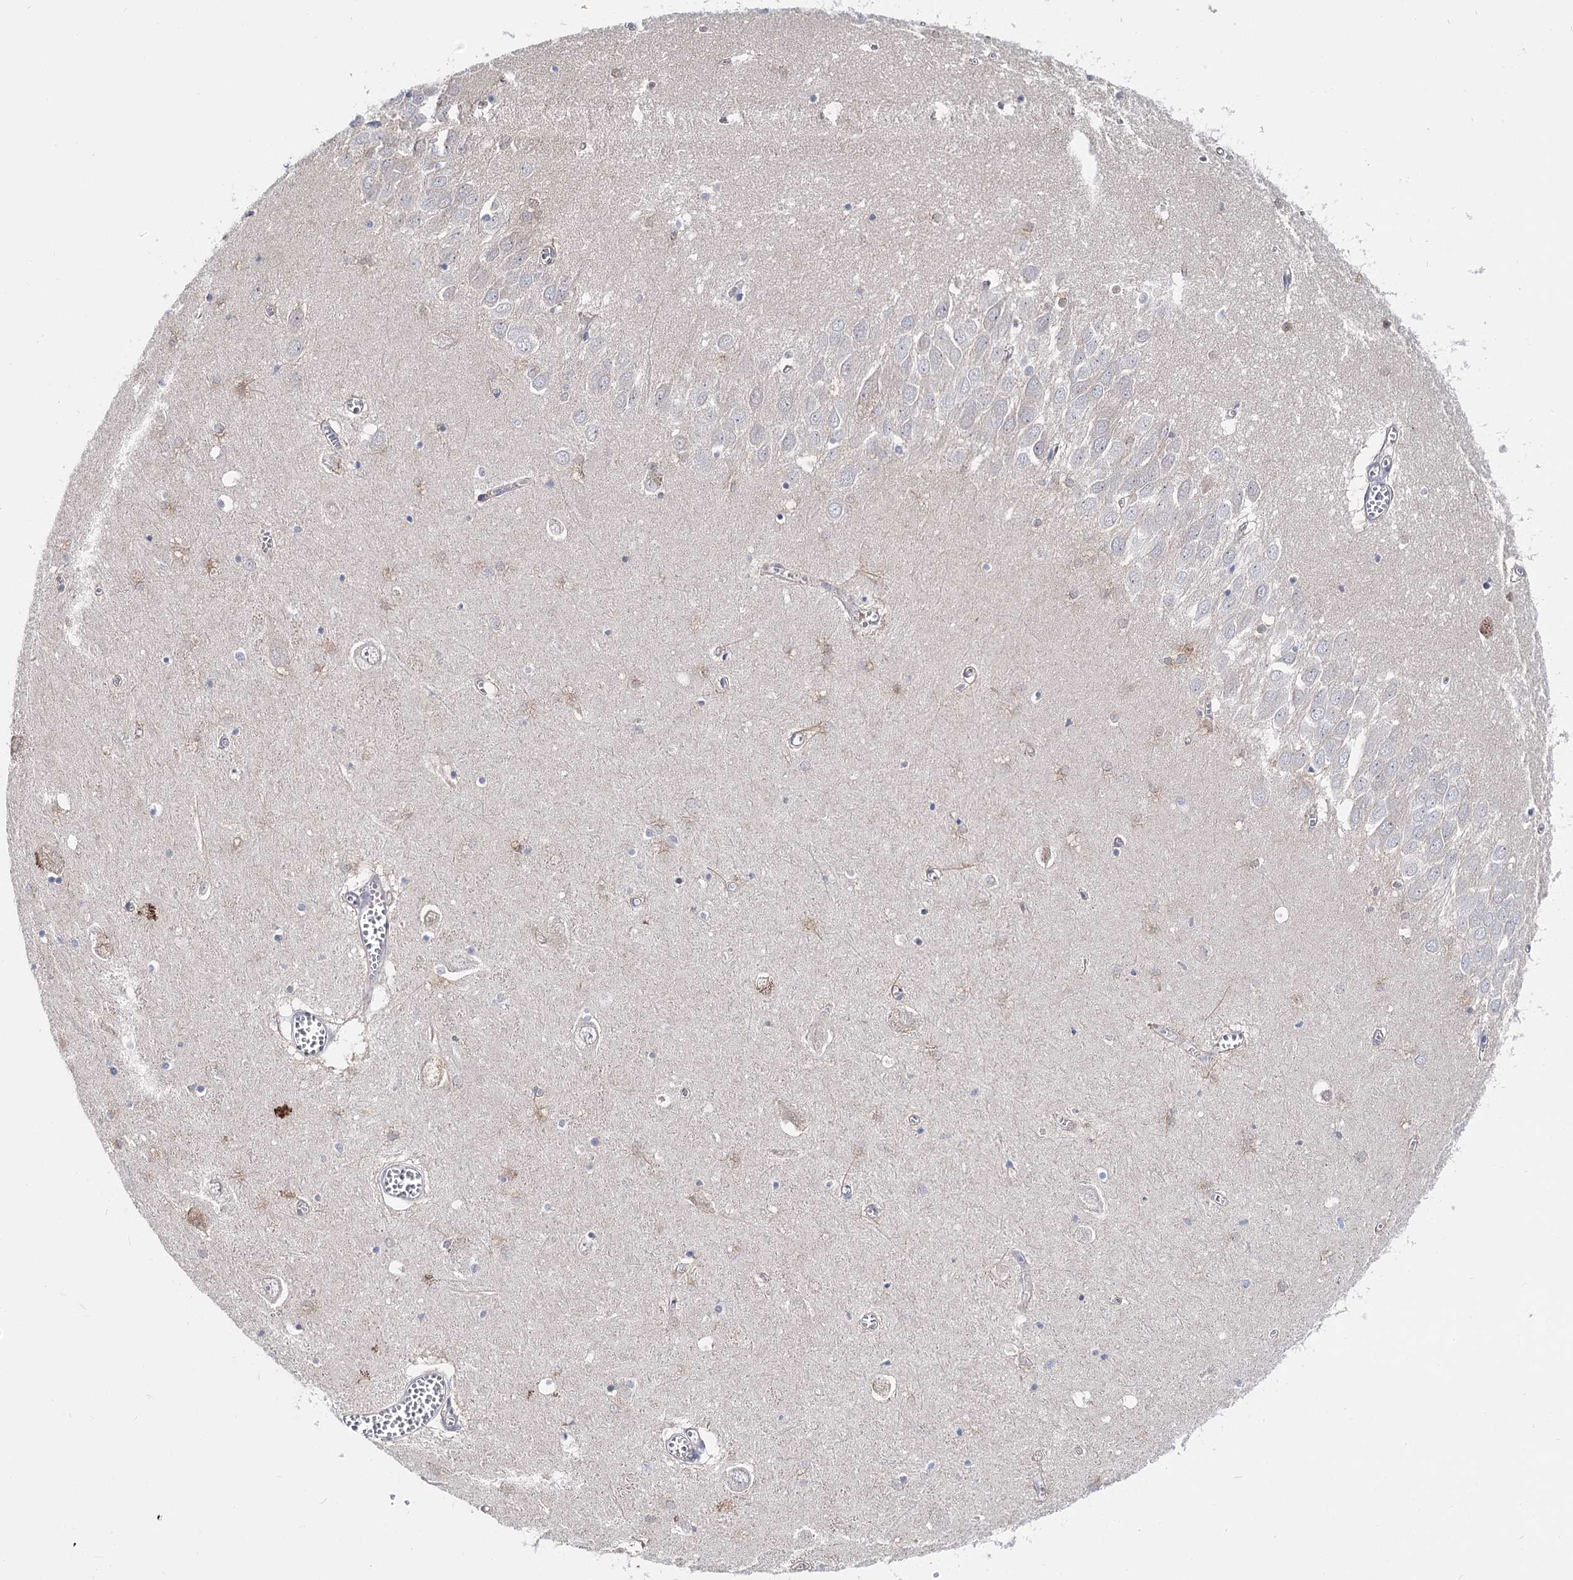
{"staining": {"intensity": "negative", "quantity": "none", "location": "none"}, "tissue": "hippocampus", "cell_type": "Glial cells", "image_type": "normal", "snomed": [{"axis": "morphology", "description": "Normal tissue, NOS"}, {"axis": "topography", "description": "Hippocampus"}], "caption": "This histopathology image is of normal hippocampus stained with immunohistochemistry to label a protein in brown with the nuclei are counter-stained blue. There is no positivity in glial cells. The staining was performed using DAB to visualize the protein expression in brown, while the nuclei were stained in blue with hematoxylin (Magnification: 20x).", "gene": "UGP2", "patient": {"sex": "male", "age": 70}}